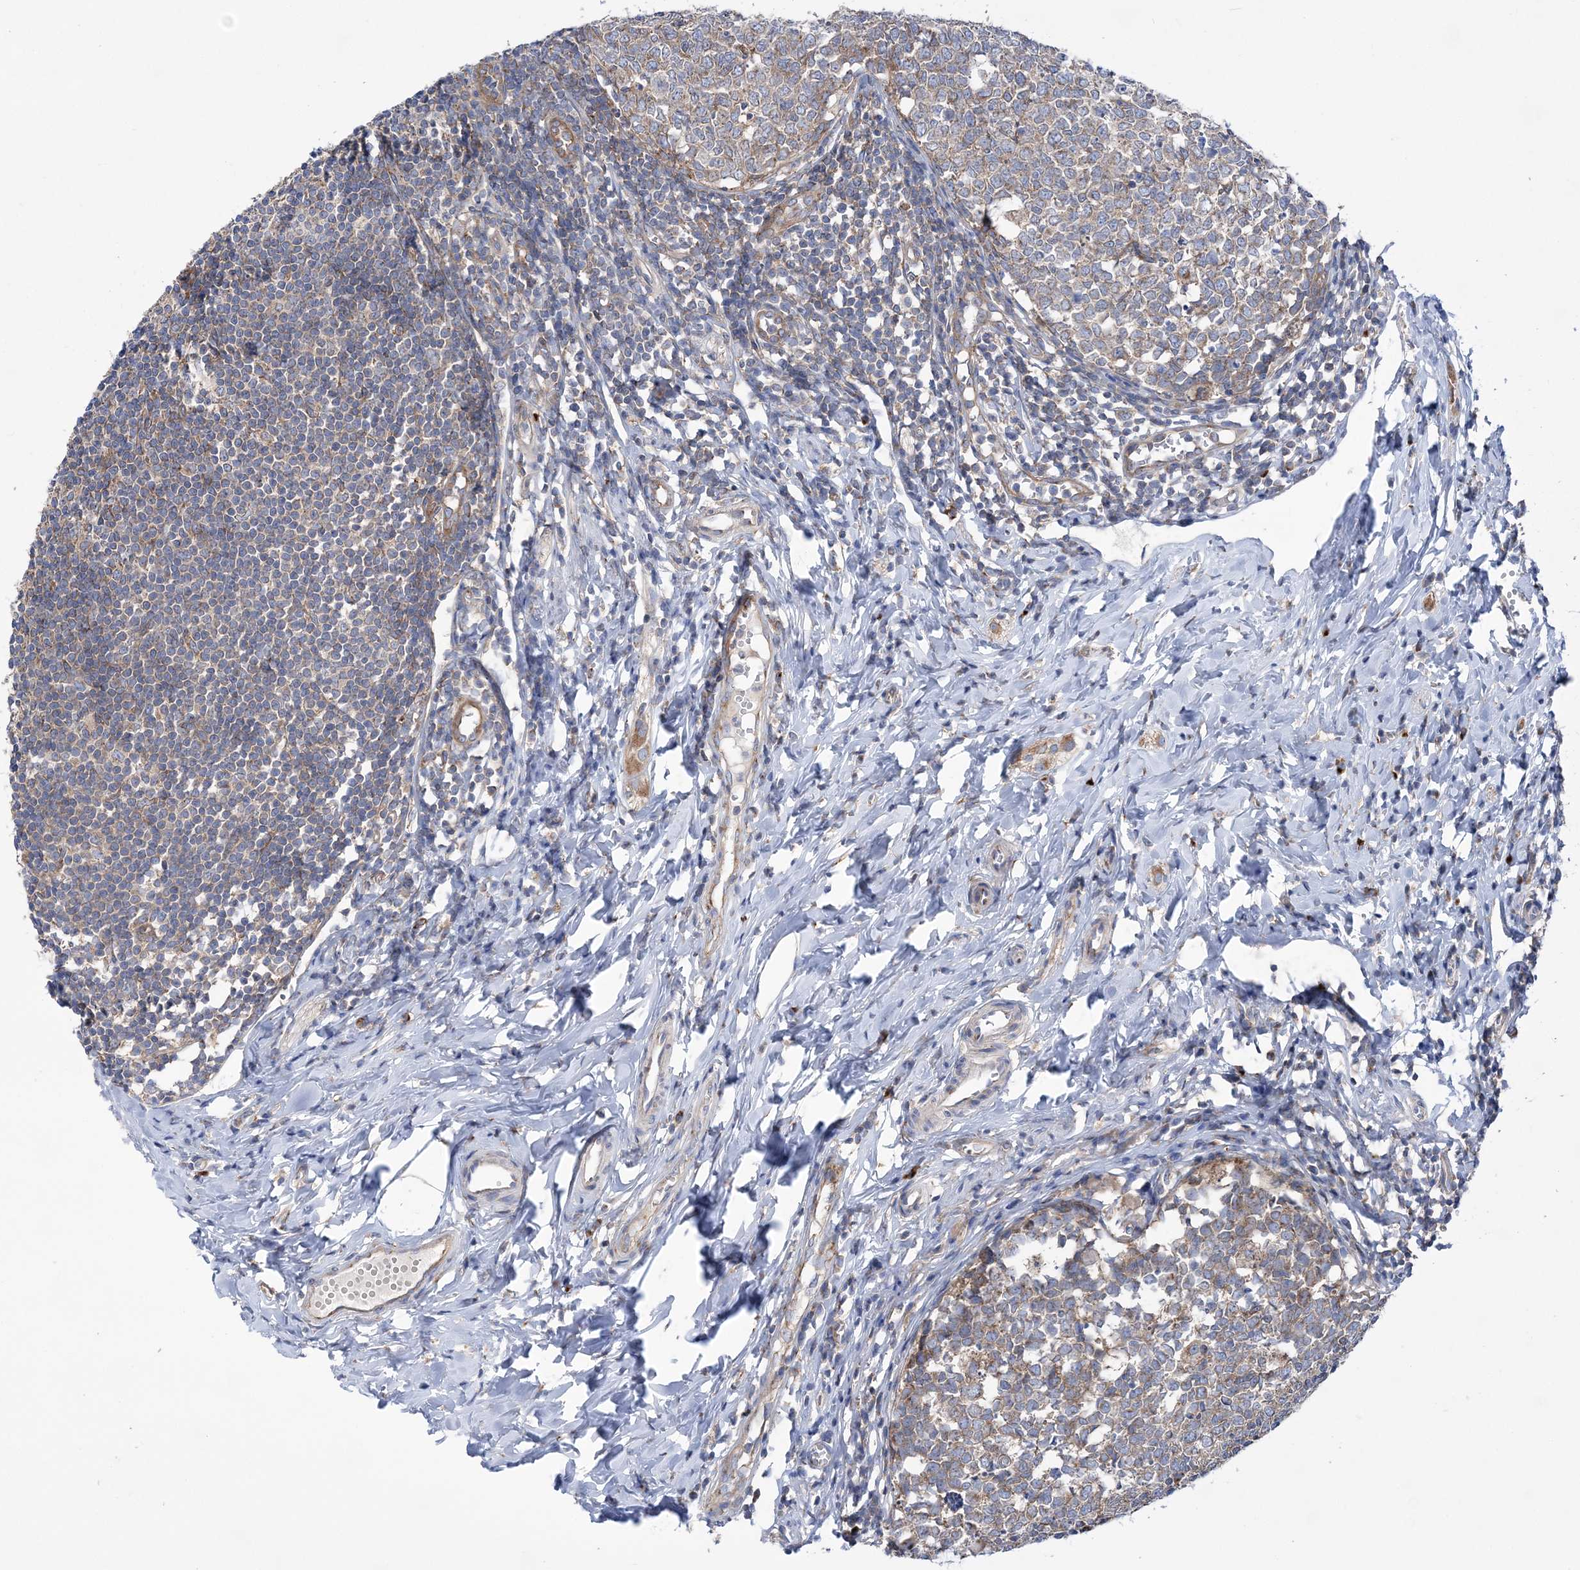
{"staining": {"intensity": "moderate", "quantity": ">75%", "location": "cytoplasmic/membranous"}, "tissue": "appendix", "cell_type": "Glandular cells", "image_type": "normal", "snomed": [{"axis": "morphology", "description": "Normal tissue, NOS"}, {"axis": "topography", "description": "Appendix"}], "caption": "This photomicrograph shows immunohistochemistry staining of normal human appendix, with medium moderate cytoplasmic/membranous staining in approximately >75% of glandular cells.", "gene": "COPB2", "patient": {"sex": "male", "age": 14}}